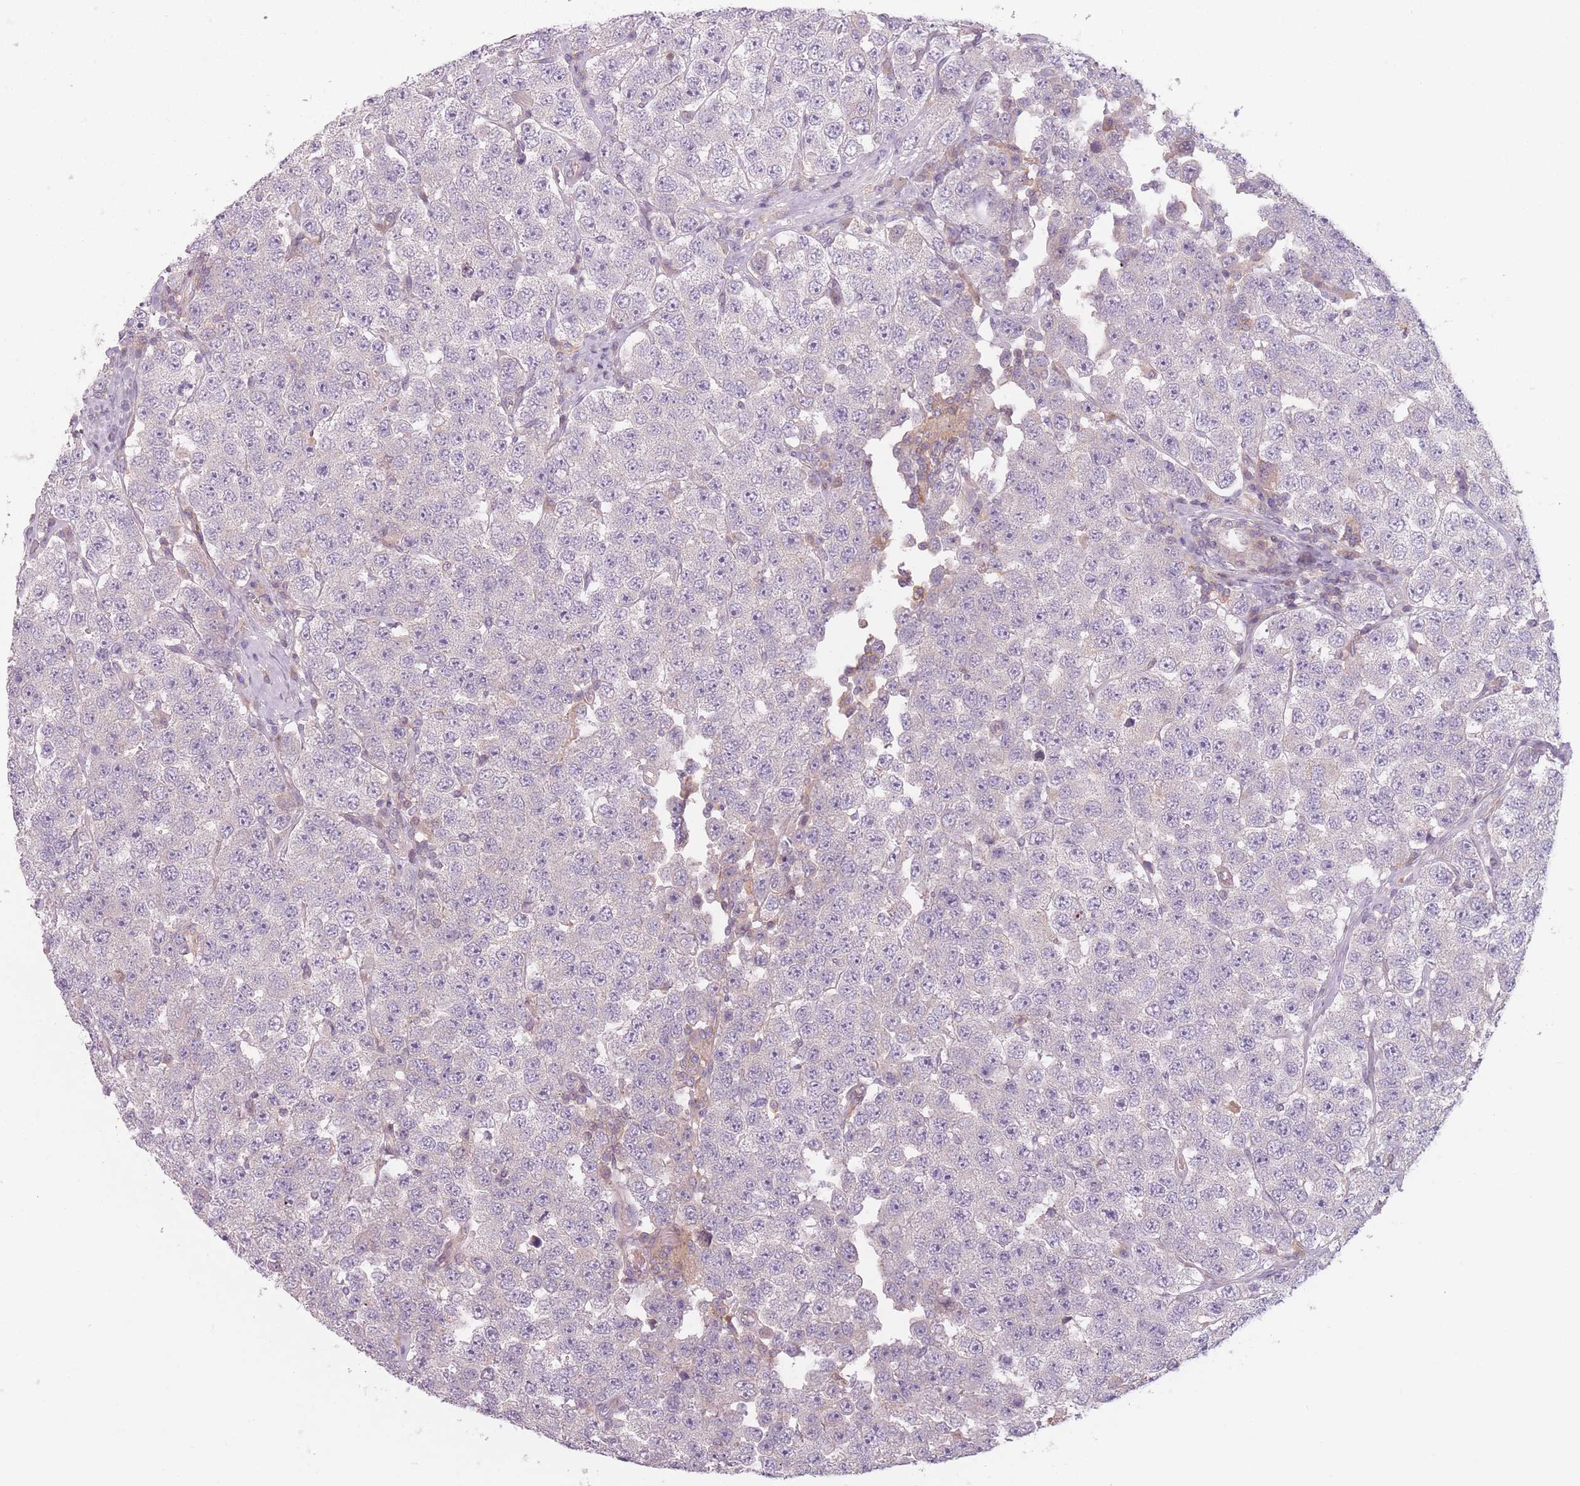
{"staining": {"intensity": "negative", "quantity": "none", "location": "none"}, "tissue": "testis cancer", "cell_type": "Tumor cells", "image_type": "cancer", "snomed": [{"axis": "morphology", "description": "Seminoma, NOS"}, {"axis": "topography", "description": "Testis"}], "caption": "Tumor cells show no significant positivity in testis seminoma.", "gene": "NT5DC2", "patient": {"sex": "male", "age": 28}}